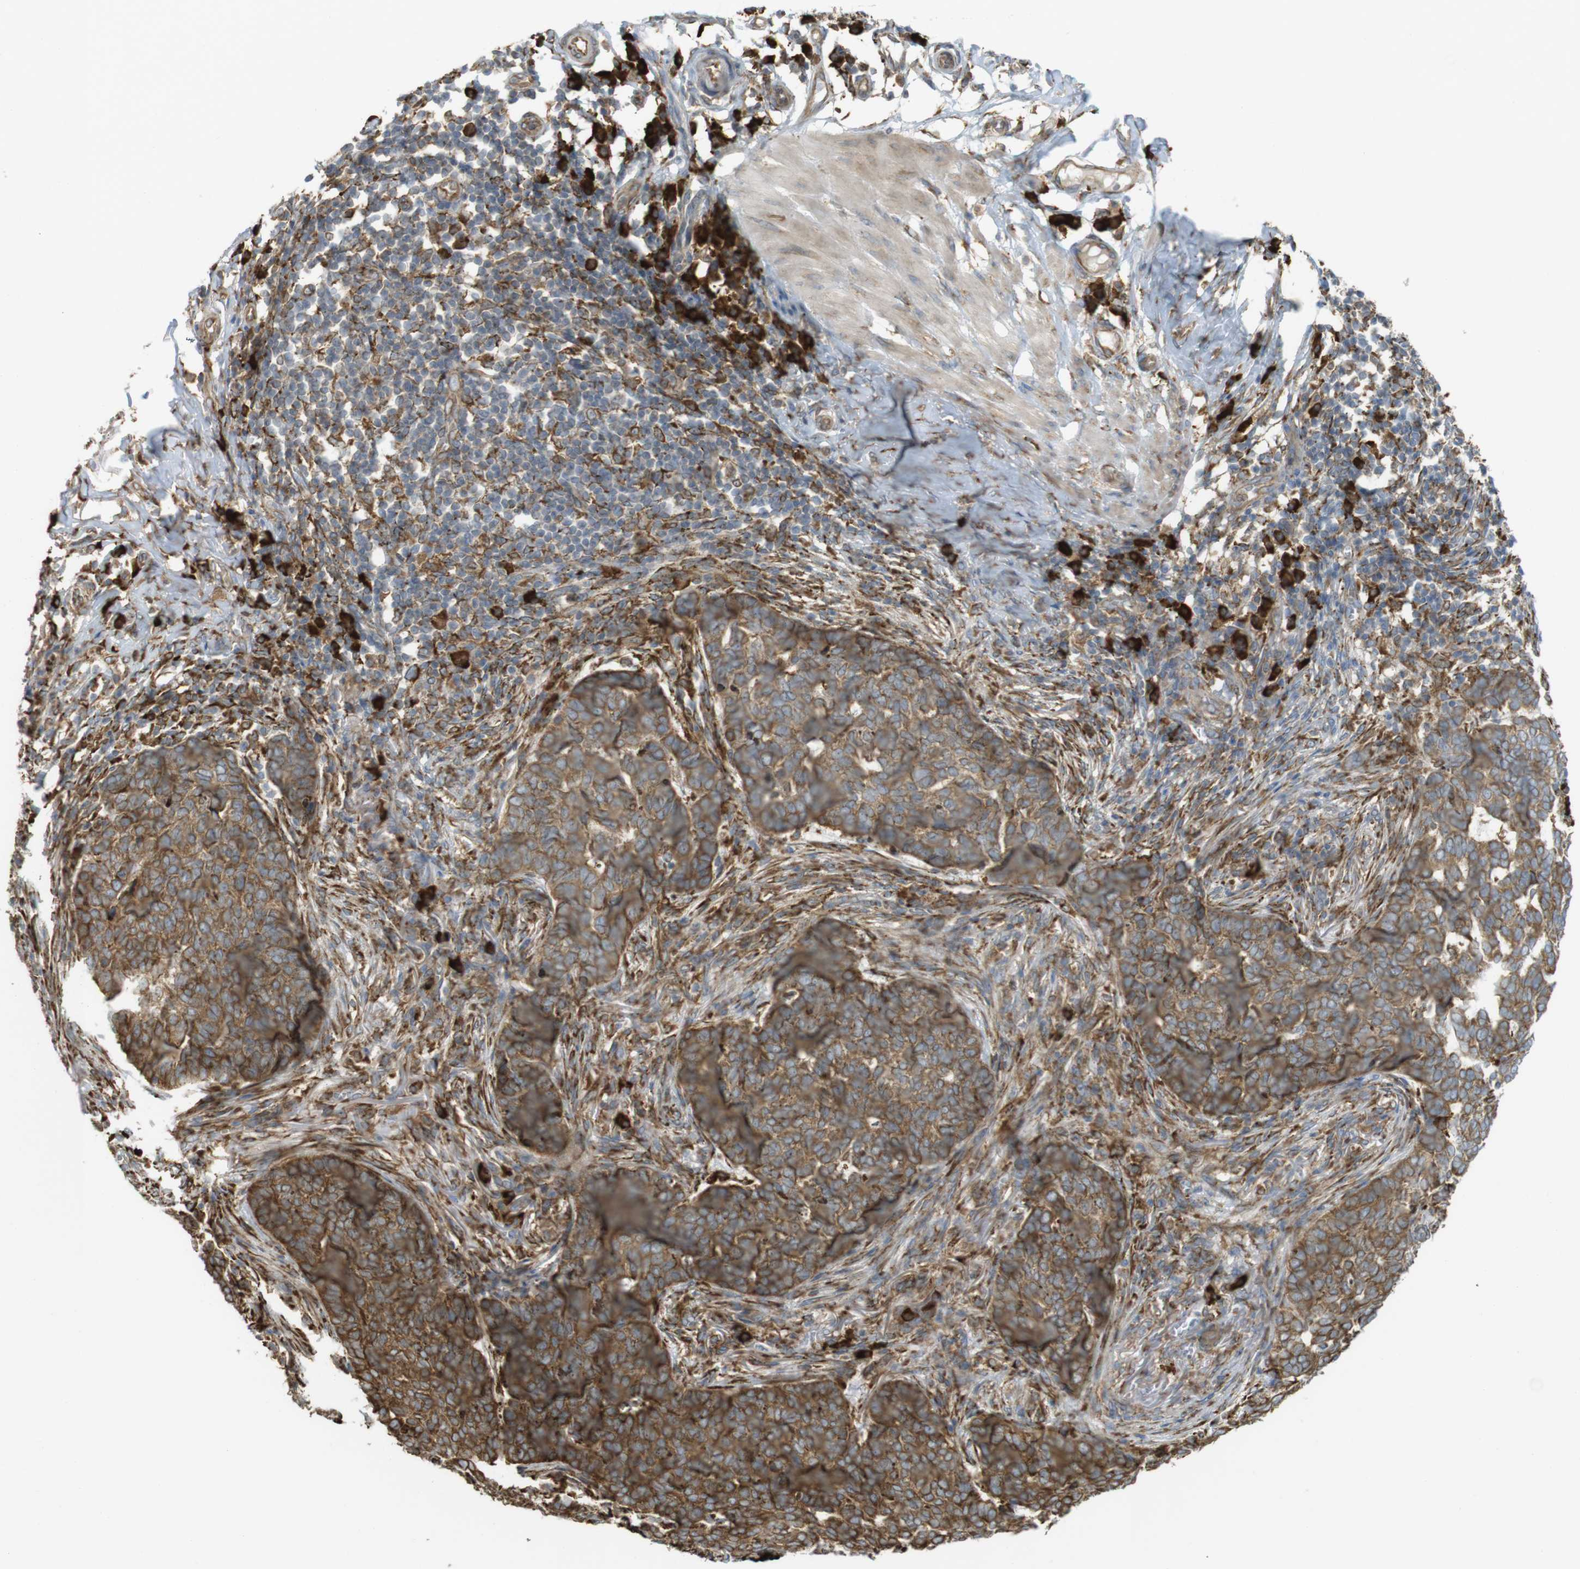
{"staining": {"intensity": "moderate", "quantity": ">75%", "location": "cytoplasmic/membranous"}, "tissue": "skin cancer", "cell_type": "Tumor cells", "image_type": "cancer", "snomed": [{"axis": "morphology", "description": "Basal cell carcinoma"}, {"axis": "topography", "description": "Skin"}], "caption": "Skin cancer stained with a brown dye displays moderate cytoplasmic/membranous positive positivity in approximately >75% of tumor cells.", "gene": "MBOAT2", "patient": {"sex": "male", "age": 85}}